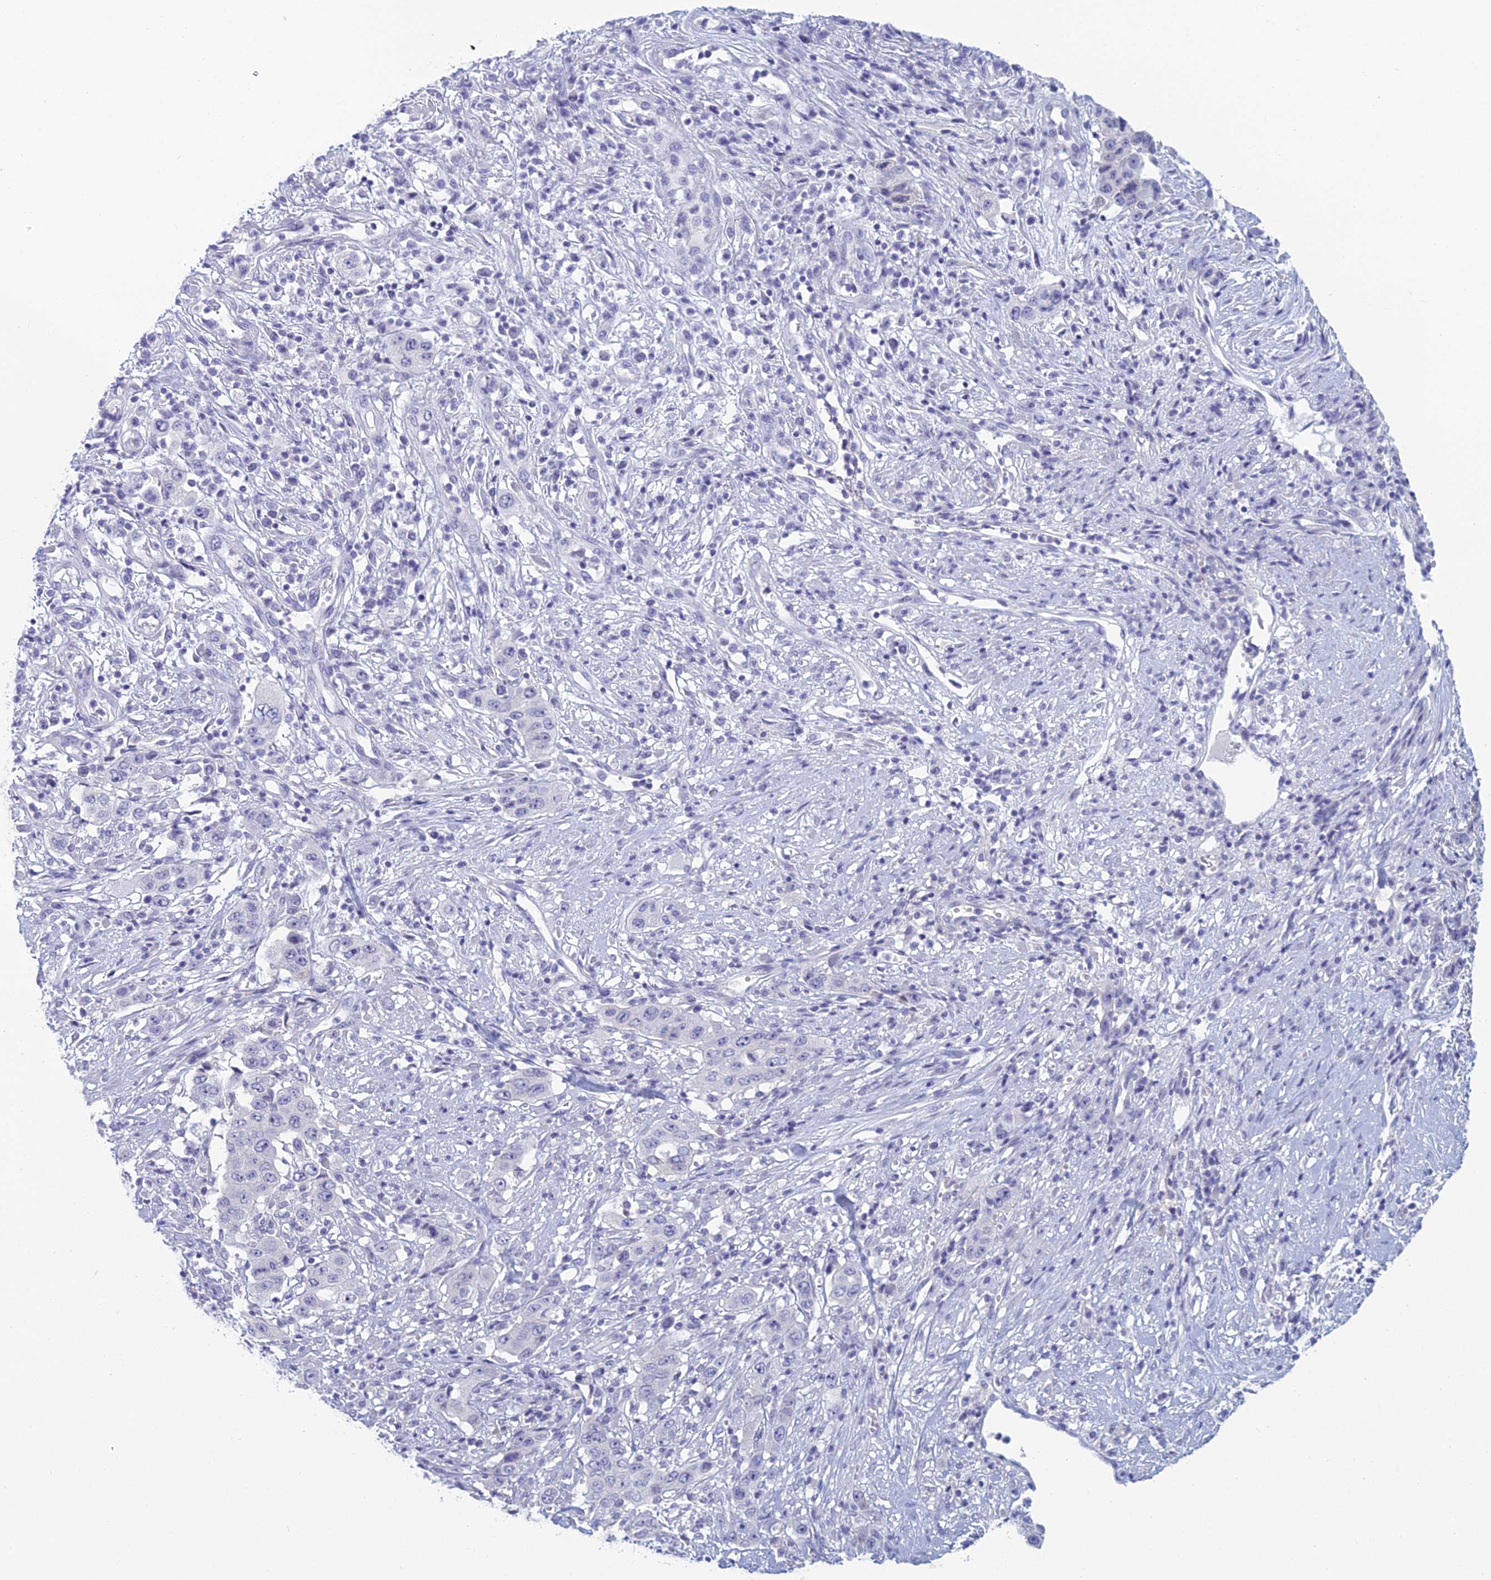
{"staining": {"intensity": "negative", "quantity": "none", "location": "none"}, "tissue": "stomach cancer", "cell_type": "Tumor cells", "image_type": "cancer", "snomed": [{"axis": "morphology", "description": "Adenocarcinoma, NOS"}, {"axis": "topography", "description": "Stomach, upper"}], "caption": "The immunohistochemistry image has no significant positivity in tumor cells of stomach adenocarcinoma tissue.", "gene": "MUC13", "patient": {"sex": "male", "age": 62}}